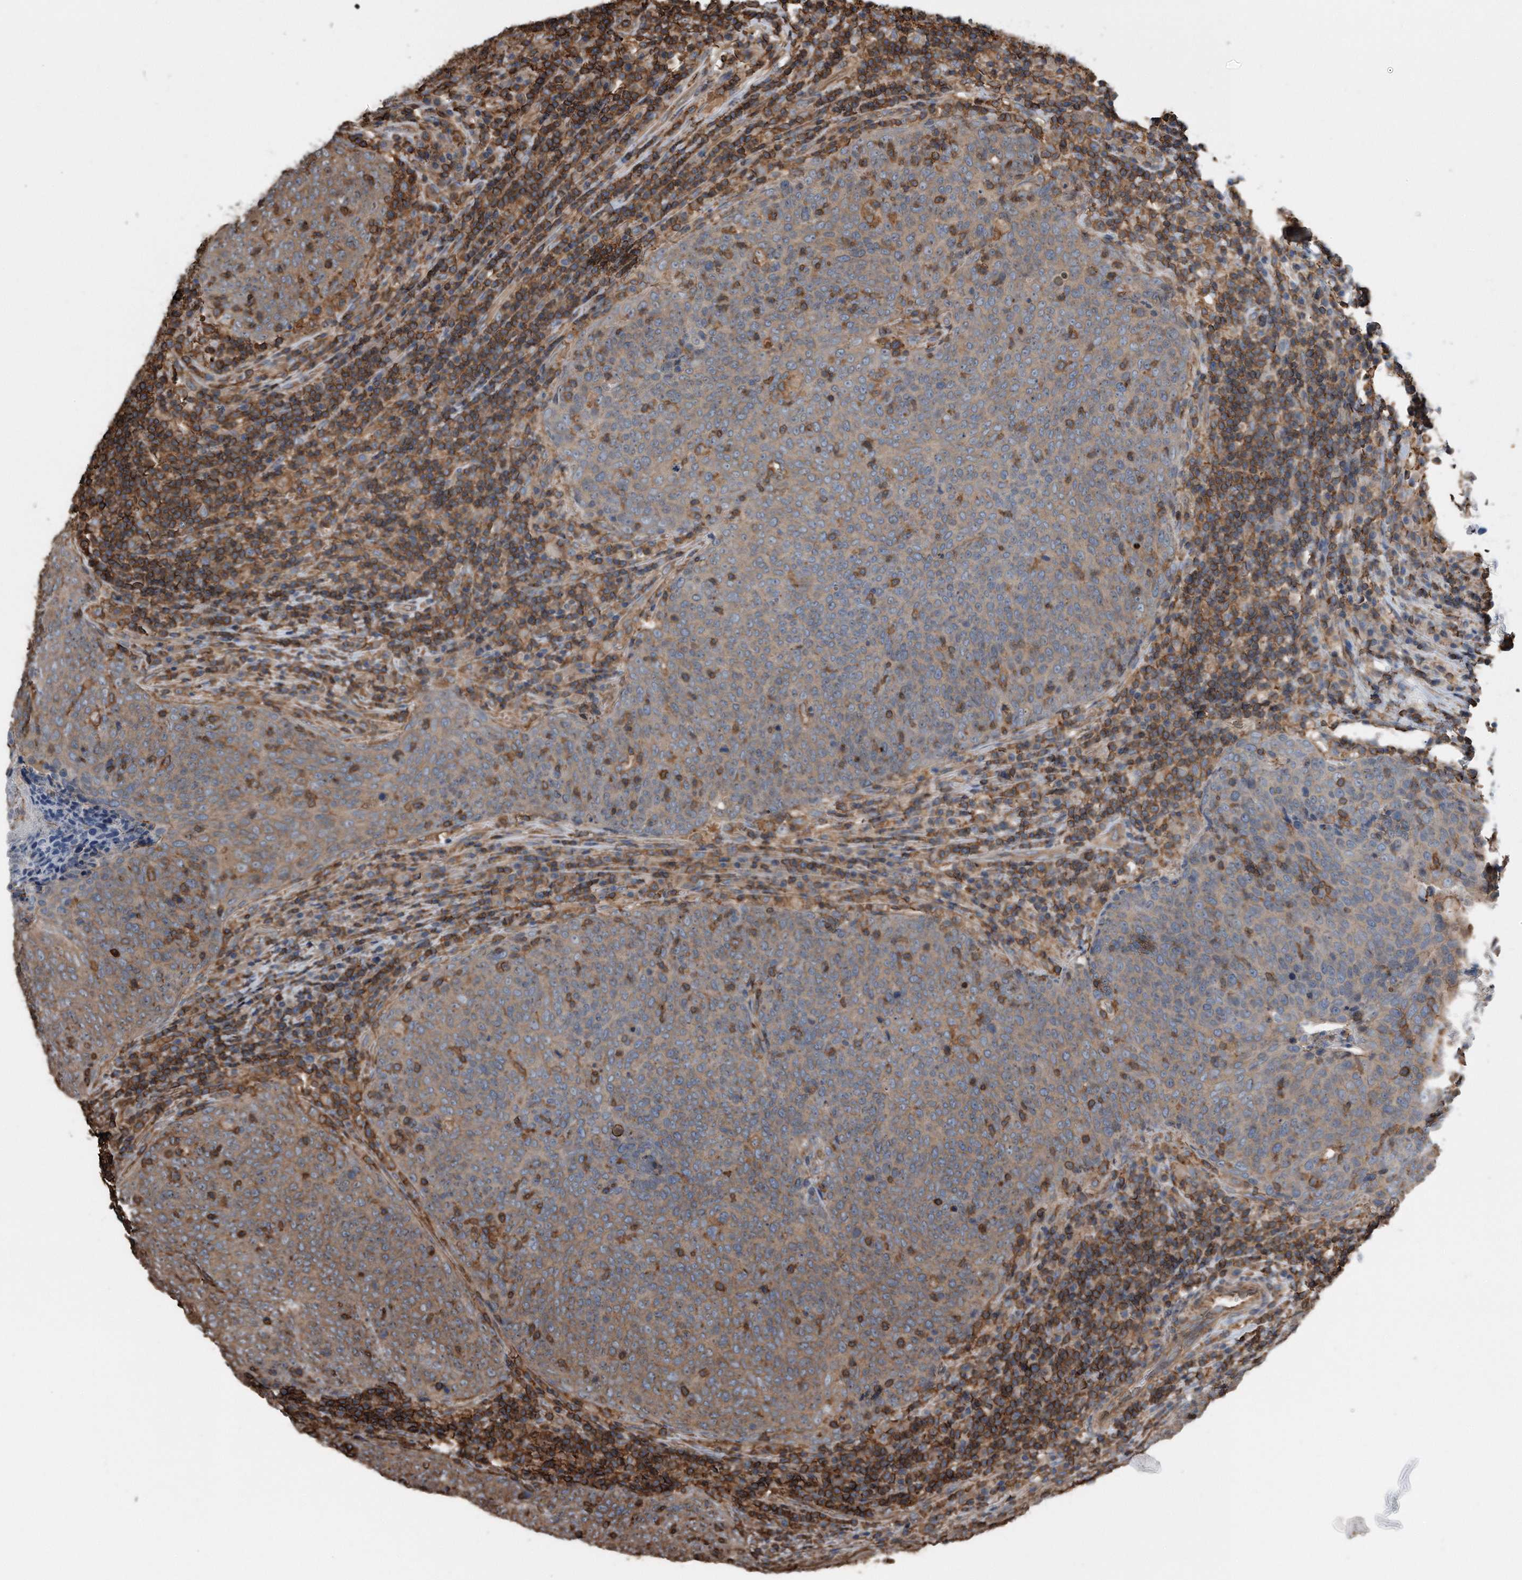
{"staining": {"intensity": "moderate", "quantity": ">75%", "location": "cytoplasmic/membranous"}, "tissue": "head and neck cancer", "cell_type": "Tumor cells", "image_type": "cancer", "snomed": [{"axis": "morphology", "description": "Squamous cell carcinoma, NOS"}, {"axis": "morphology", "description": "Squamous cell carcinoma, metastatic, NOS"}, {"axis": "topography", "description": "Lymph node"}, {"axis": "topography", "description": "Head-Neck"}], "caption": "Squamous cell carcinoma (head and neck) stained with a brown dye demonstrates moderate cytoplasmic/membranous positive positivity in about >75% of tumor cells.", "gene": "RSPO3", "patient": {"sex": "male", "age": 62}}